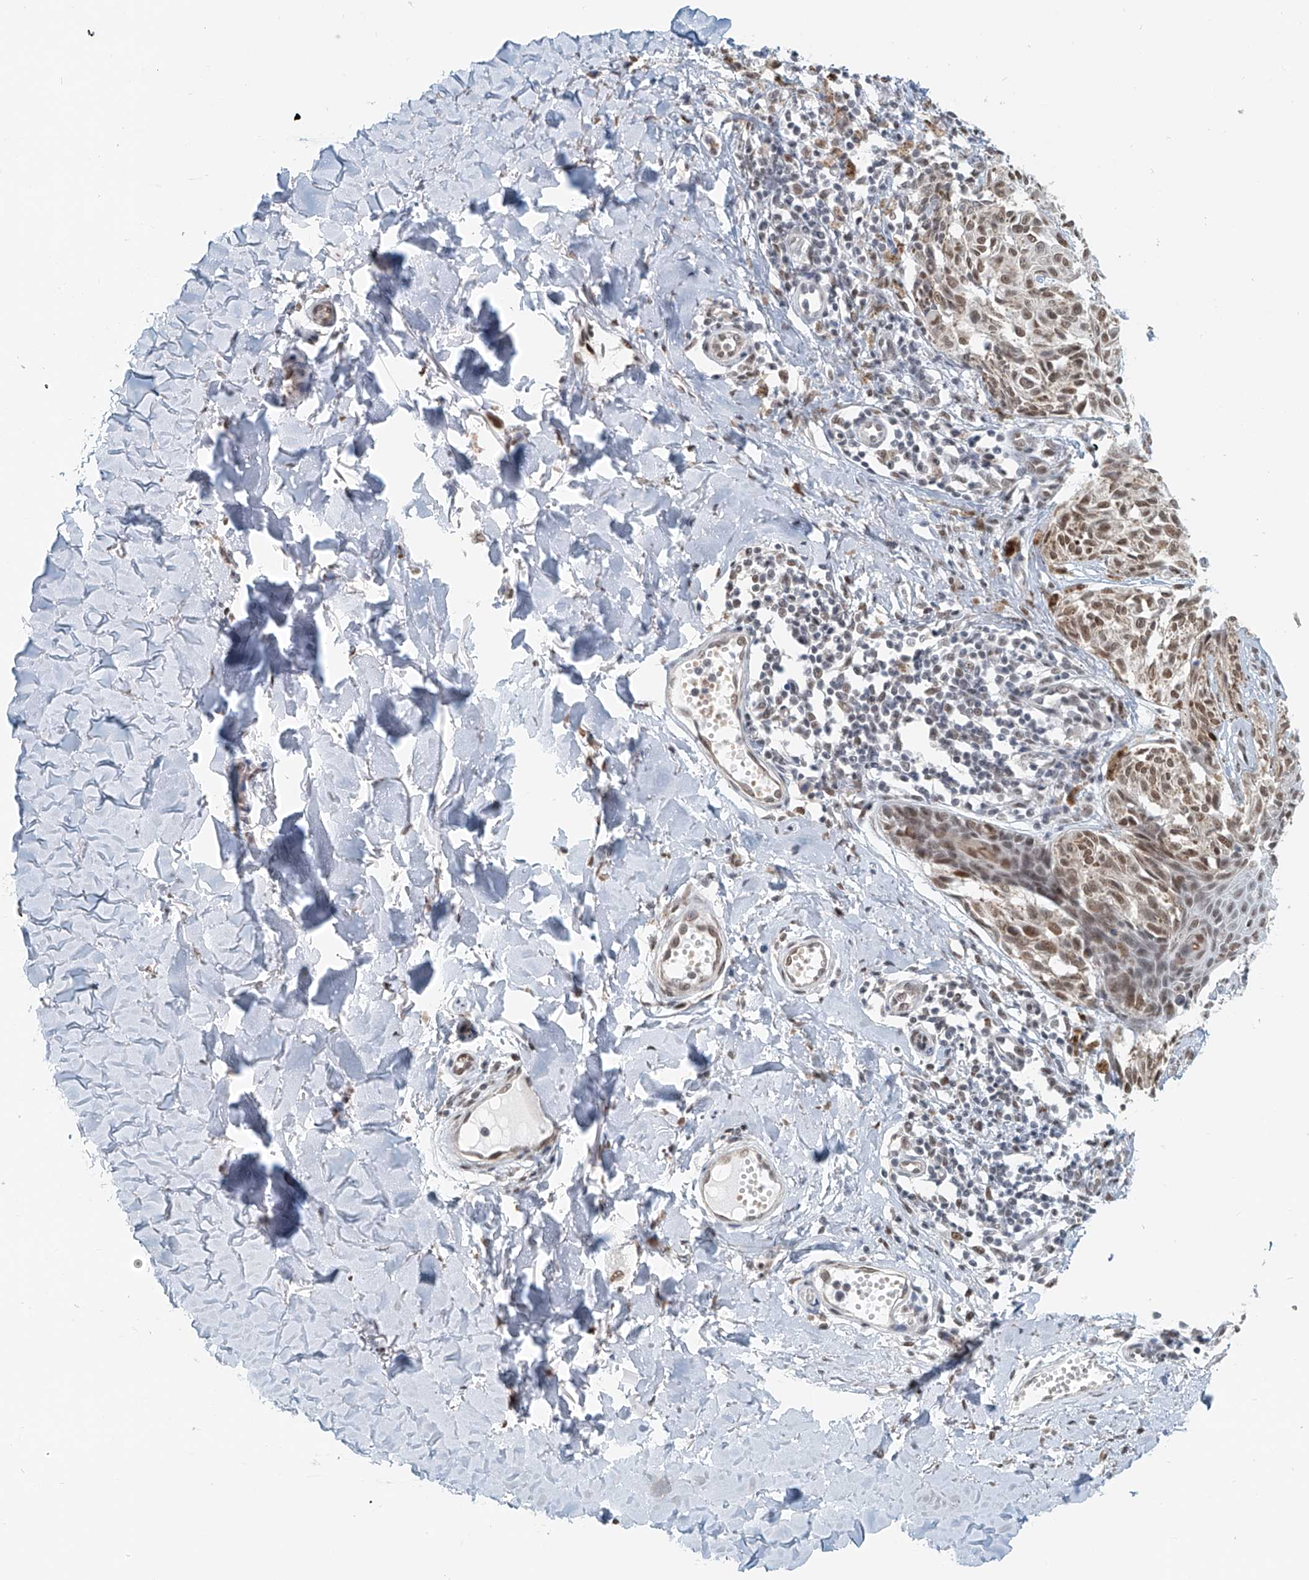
{"staining": {"intensity": "moderate", "quantity": ">75%", "location": "nuclear"}, "tissue": "melanoma", "cell_type": "Tumor cells", "image_type": "cancer", "snomed": [{"axis": "morphology", "description": "Malignant melanoma, NOS"}, {"axis": "topography", "description": "Skin"}], "caption": "This is an image of IHC staining of malignant melanoma, which shows moderate expression in the nuclear of tumor cells.", "gene": "SASH1", "patient": {"sex": "male", "age": 53}}